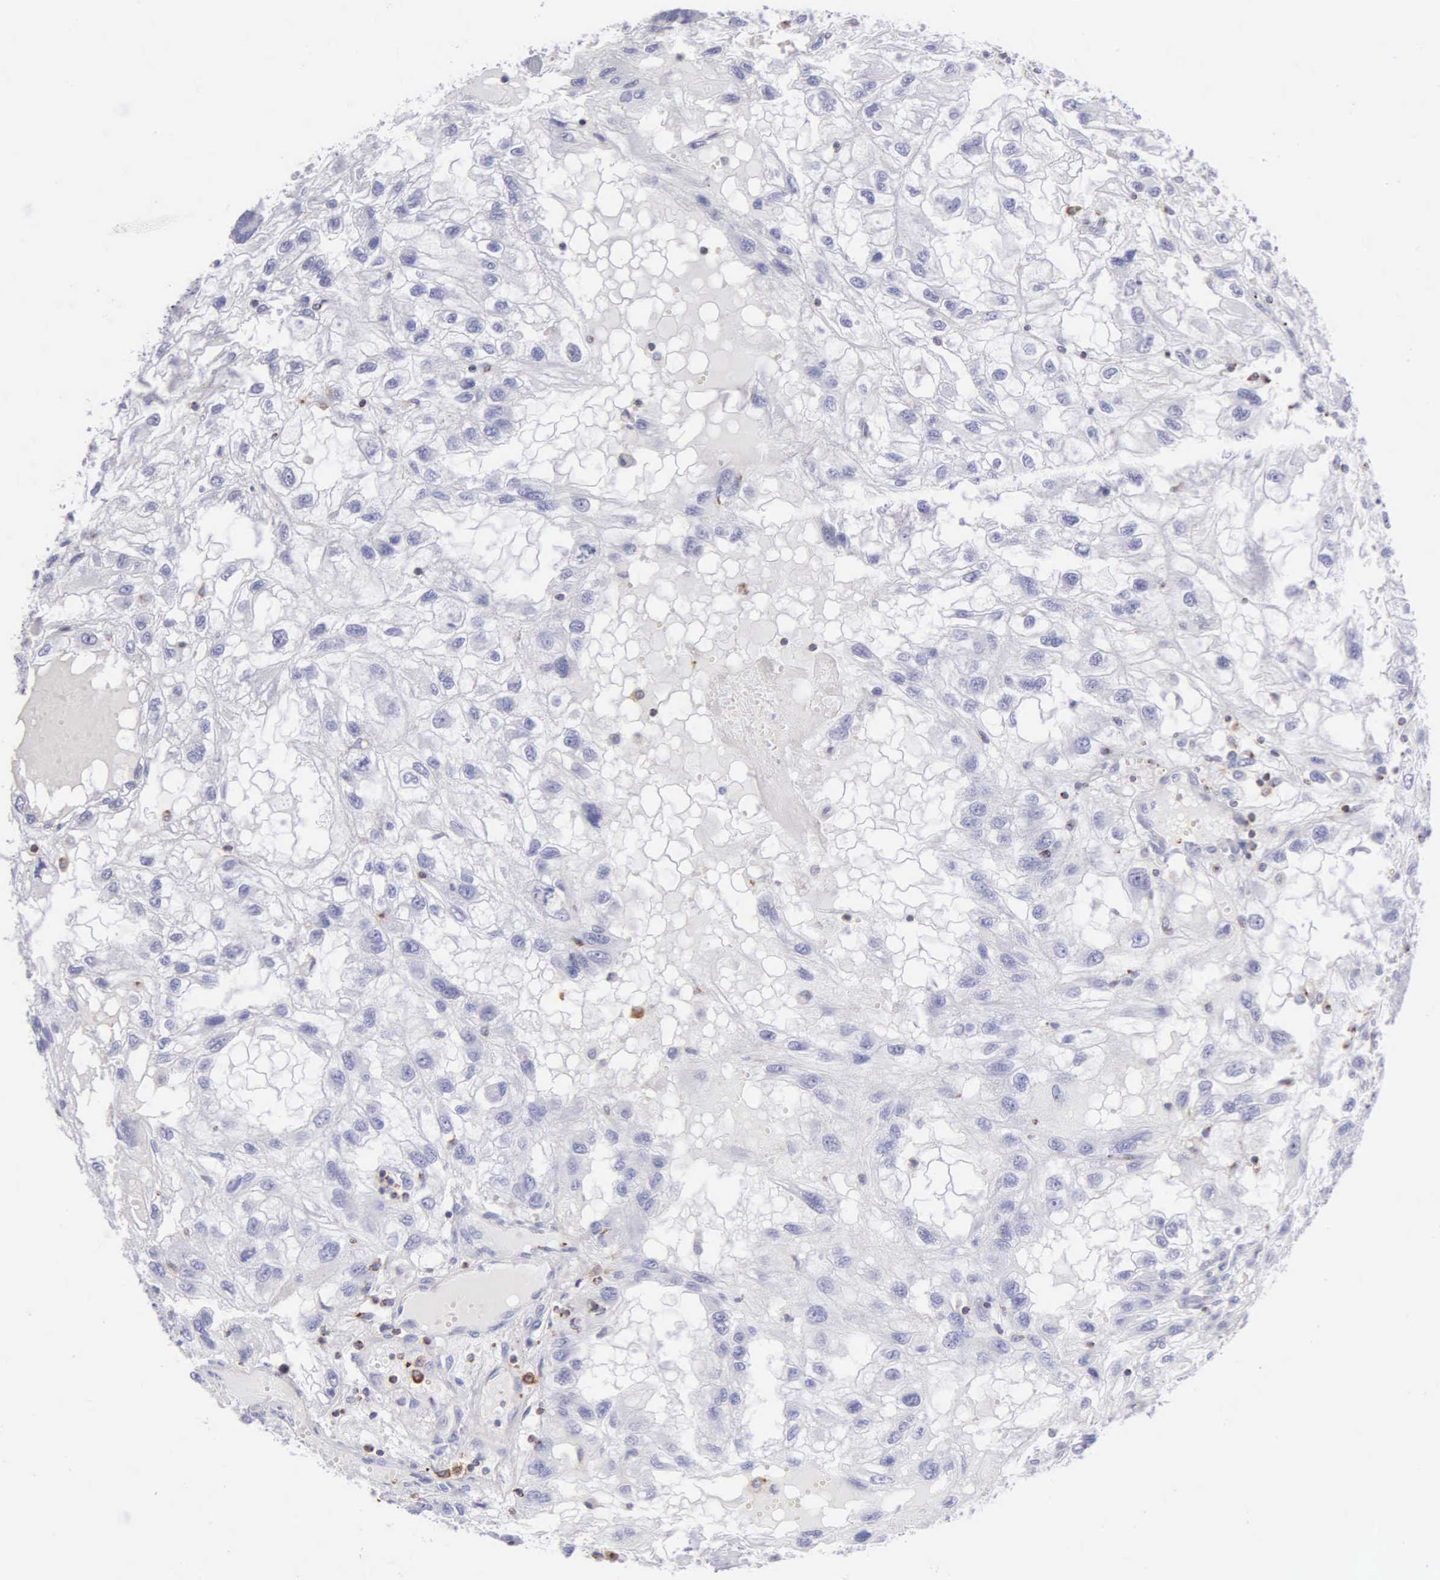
{"staining": {"intensity": "negative", "quantity": "none", "location": "none"}, "tissue": "renal cancer", "cell_type": "Tumor cells", "image_type": "cancer", "snomed": [{"axis": "morphology", "description": "Normal tissue, NOS"}, {"axis": "morphology", "description": "Adenocarcinoma, NOS"}, {"axis": "topography", "description": "Kidney"}], "caption": "IHC of human renal adenocarcinoma shows no staining in tumor cells.", "gene": "SRGN", "patient": {"sex": "male", "age": 71}}